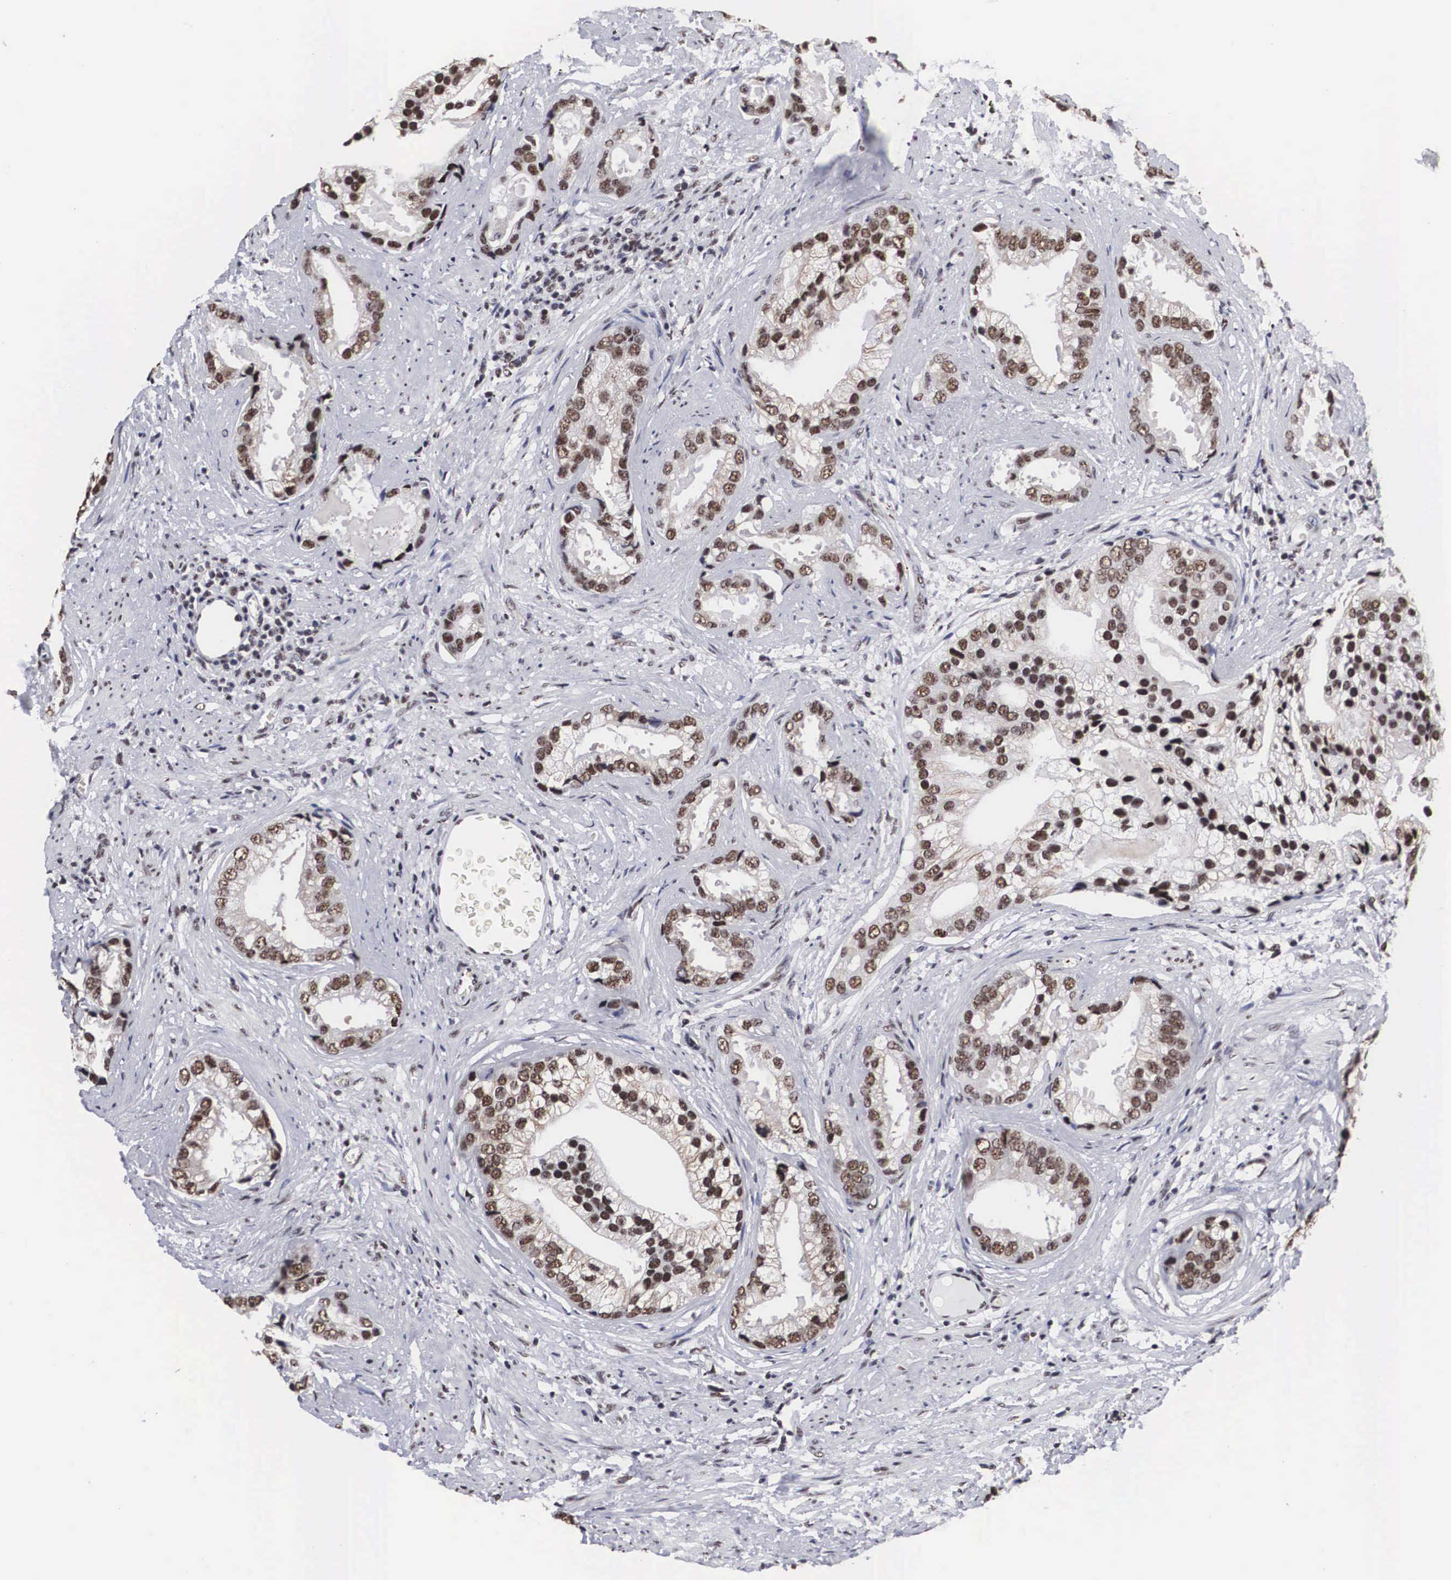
{"staining": {"intensity": "moderate", "quantity": ">75%", "location": "nuclear"}, "tissue": "prostate cancer", "cell_type": "Tumor cells", "image_type": "cancer", "snomed": [{"axis": "morphology", "description": "Adenocarcinoma, Medium grade"}, {"axis": "topography", "description": "Prostate"}], "caption": "DAB immunohistochemical staining of prostate cancer (medium-grade adenocarcinoma) demonstrates moderate nuclear protein expression in about >75% of tumor cells.", "gene": "ACIN1", "patient": {"sex": "male", "age": 65}}